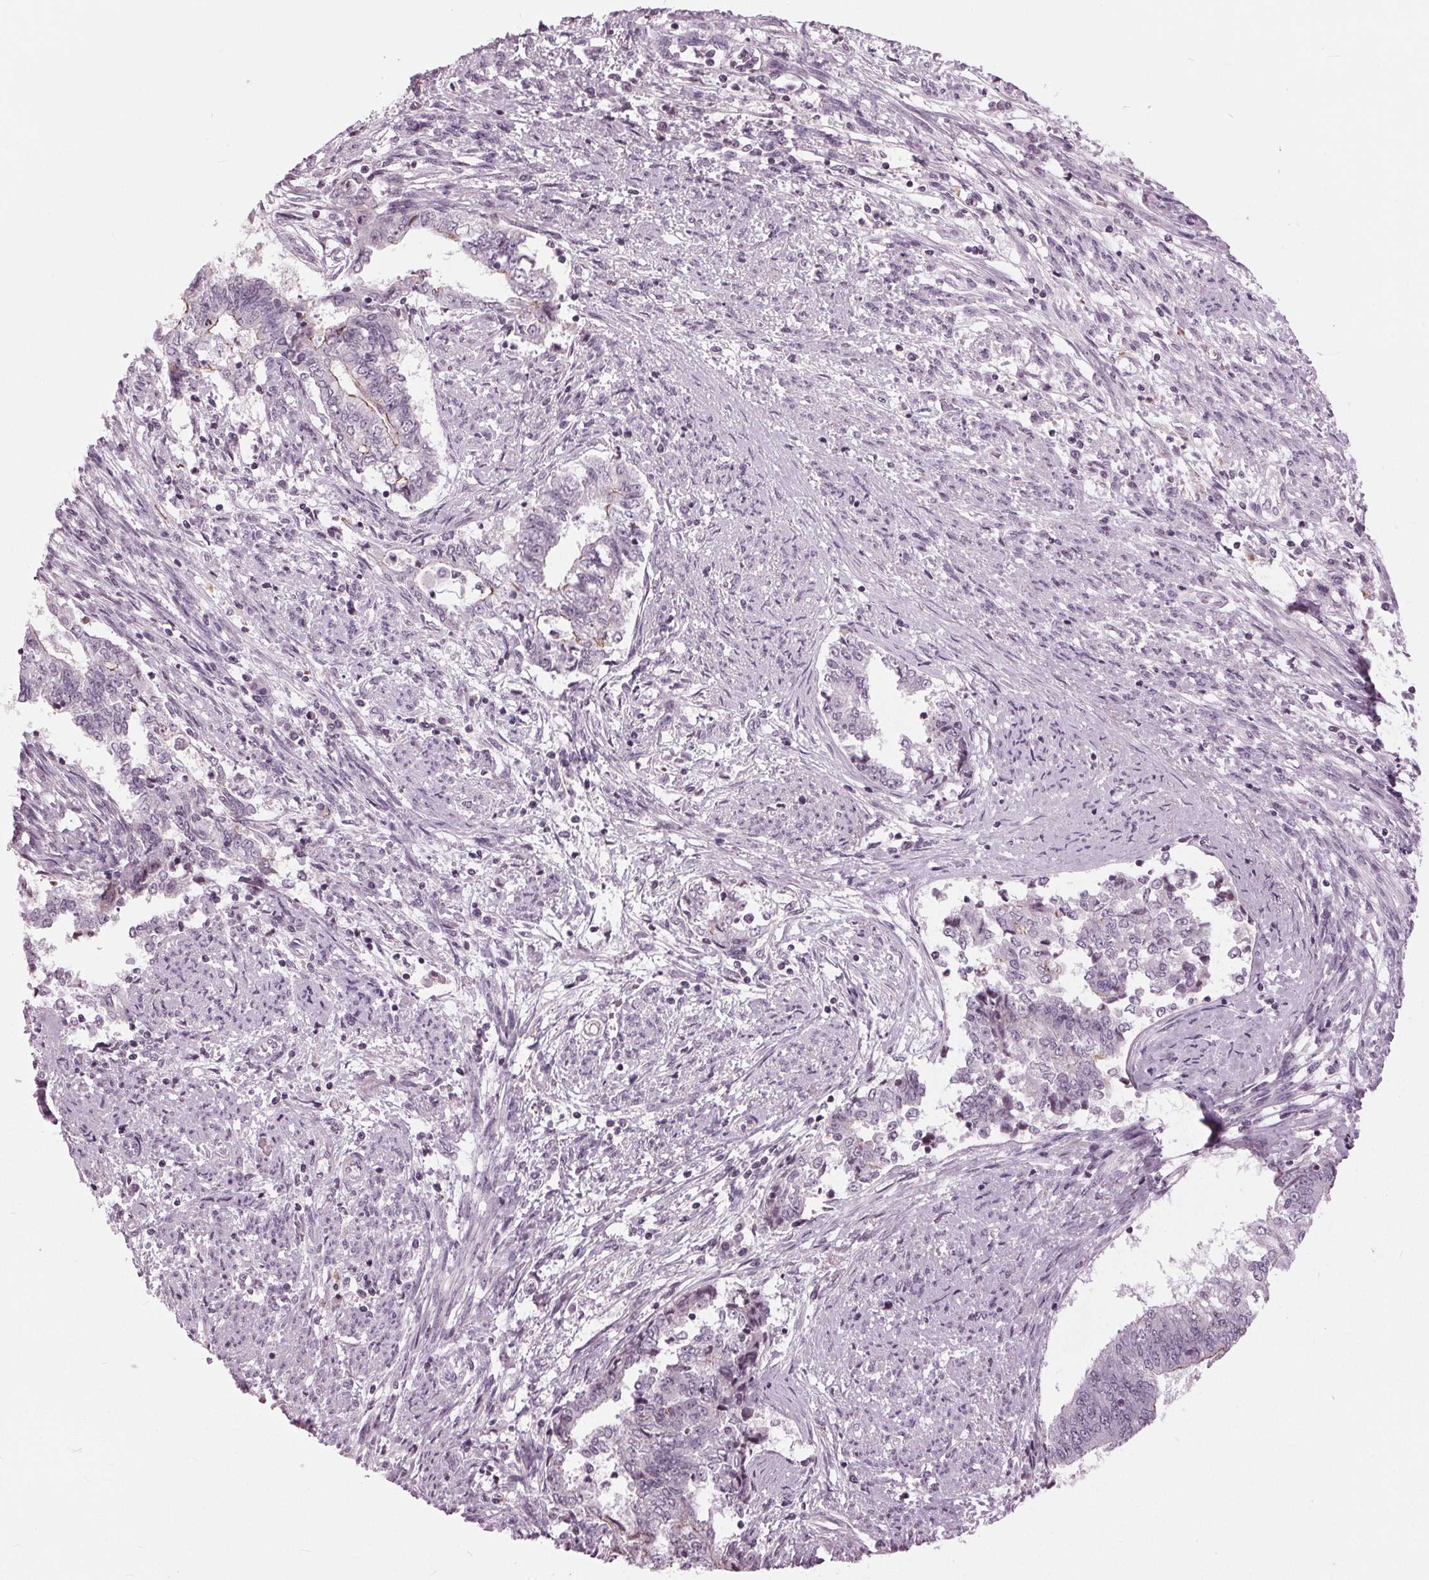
{"staining": {"intensity": "moderate", "quantity": "<25%", "location": "cytoplasmic/membranous"}, "tissue": "endometrial cancer", "cell_type": "Tumor cells", "image_type": "cancer", "snomed": [{"axis": "morphology", "description": "Adenocarcinoma, NOS"}, {"axis": "topography", "description": "Endometrium"}], "caption": "Endometrial adenocarcinoma tissue exhibits moderate cytoplasmic/membranous staining in approximately <25% of tumor cells (DAB (3,3'-diaminobenzidine) IHC with brightfield microscopy, high magnification).", "gene": "SLC9A4", "patient": {"sex": "female", "age": 65}}